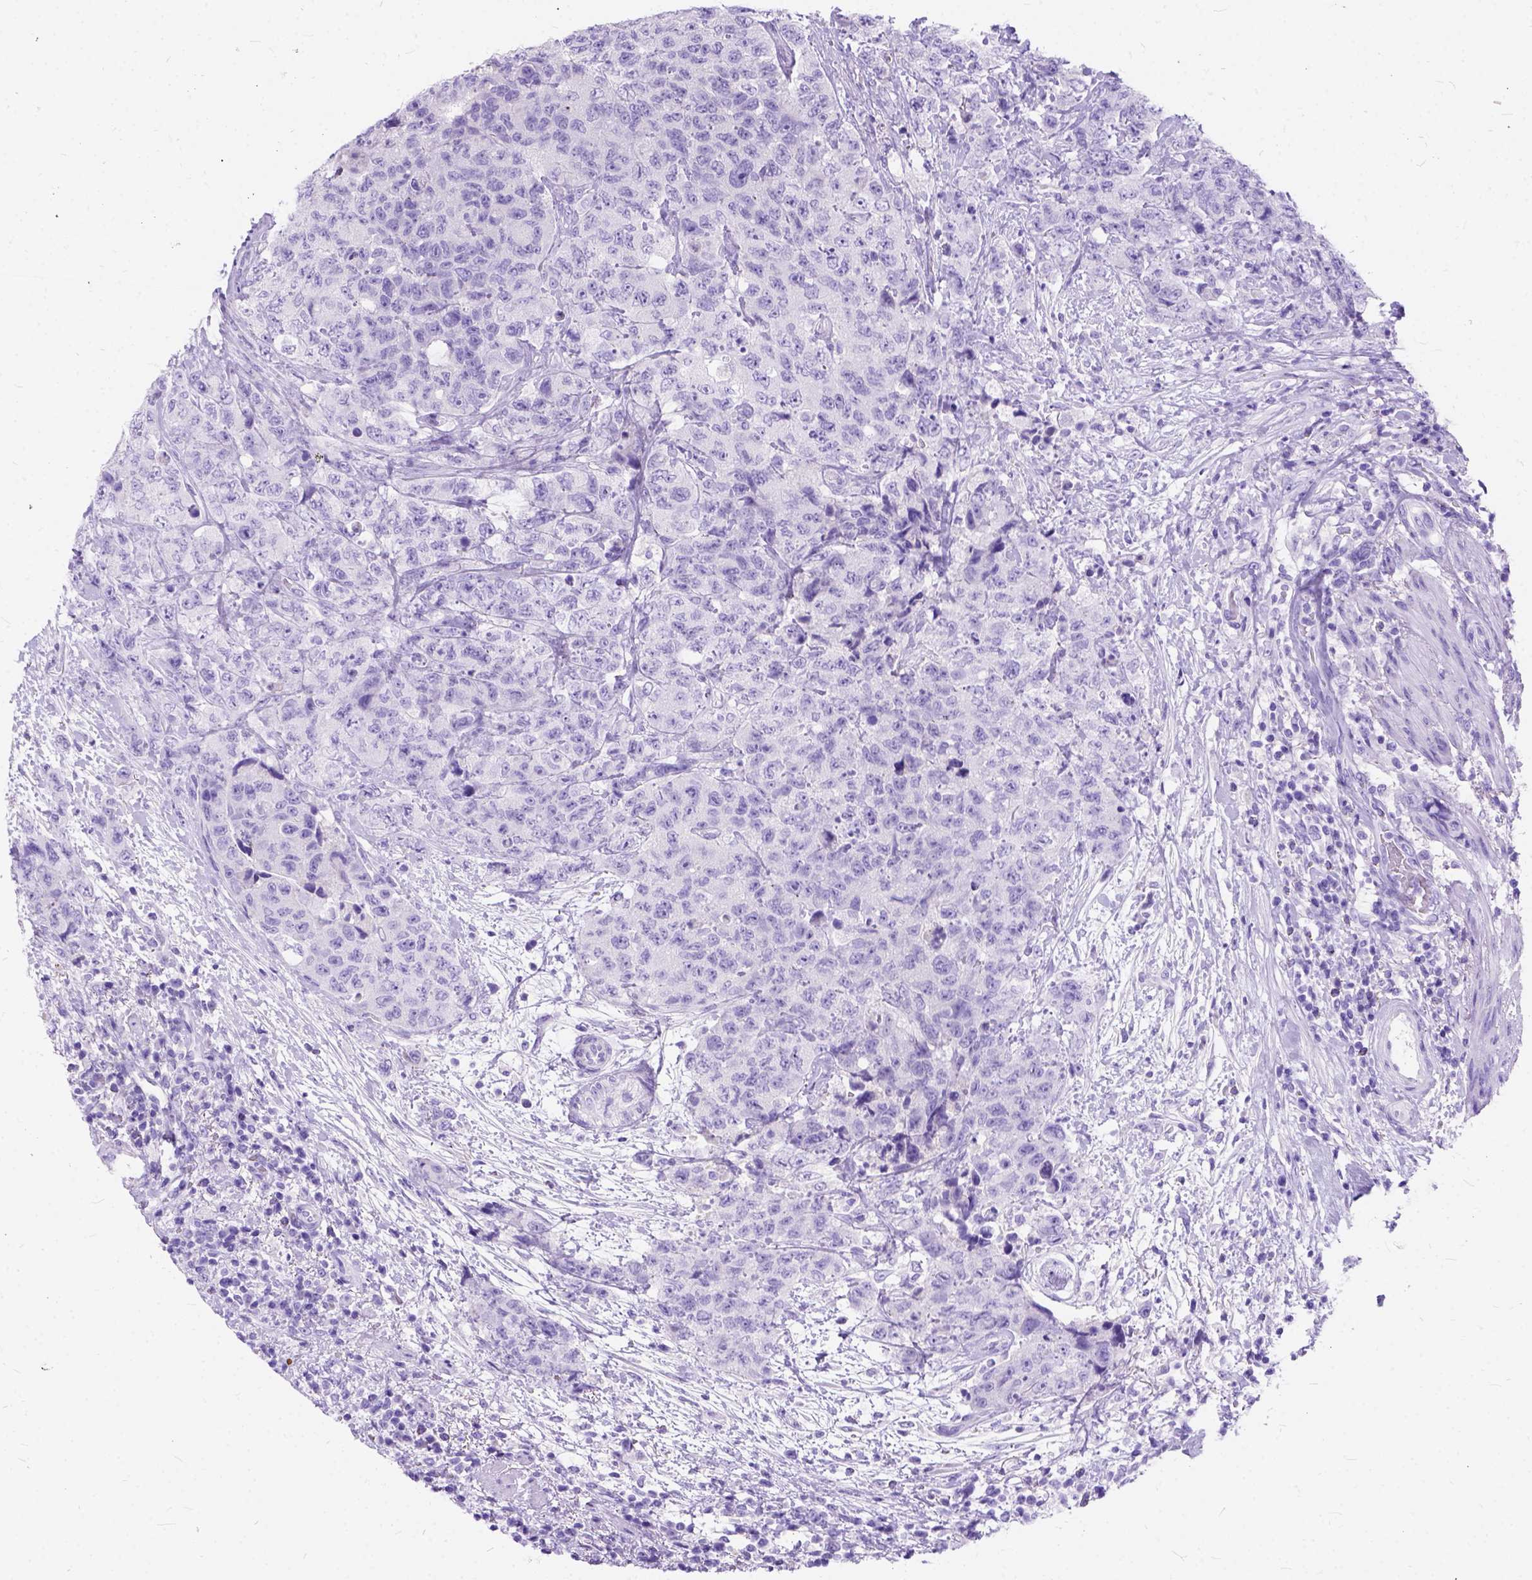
{"staining": {"intensity": "negative", "quantity": "none", "location": "none"}, "tissue": "urothelial cancer", "cell_type": "Tumor cells", "image_type": "cancer", "snomed": [{"axis": "morphology", "description": "Urothelial carcinoma, High grade"}, {"axis": "topography", "description": "Urinary bladder"}], "caption": "DAB (3,3'-diaminobenzidine) immunohistochemical staining of human high-grade urothelial carcinoma exhibits no significant staining in tumor cells.", "gene": "C1QTNF3", "patient": {"sex": "female", "age": 78}}